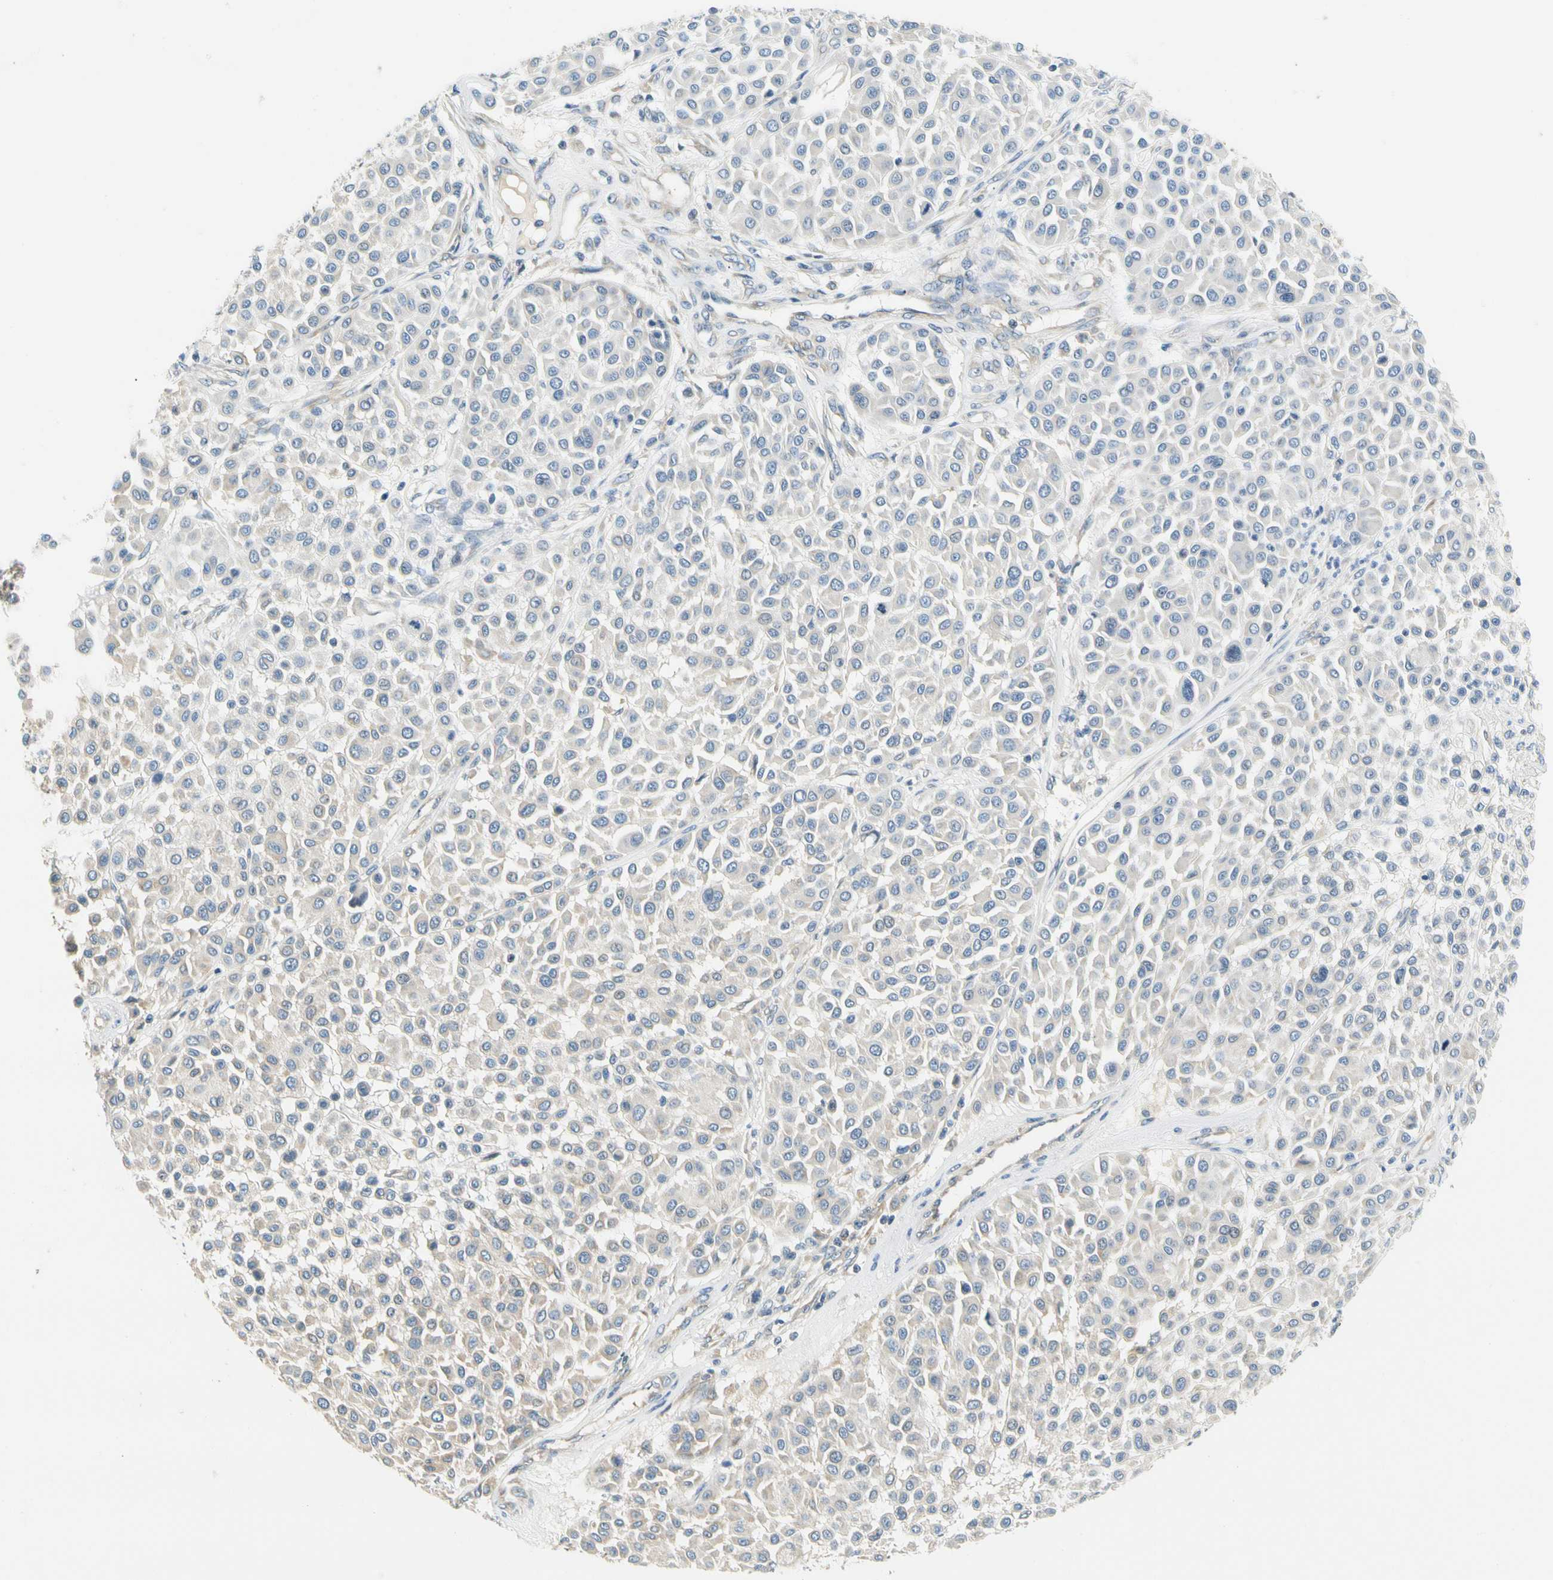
{"staining": {"intensity": "weak", "quantity": "25%-75%", "location": "cytoplasmic/membranous"}, "tissue": "melanoma", "cell_type": "Tumor cells", "image_type": "cancer", "snomed": [{"axis": "morphology", "description": "Malignant melanoma, Metastatic site"}, {"axis": "topography", "description": "Soft tissue"}], "caption": "Malignant melanoma (metastatic site) stained with immunohistochemistry (IHC) reveals weak cytoplasmic/membranous positivity in approximately 25%-75% of tumor cells.", "gene": "LRRC47", "patient": {"sex": "male", "age": 41}}